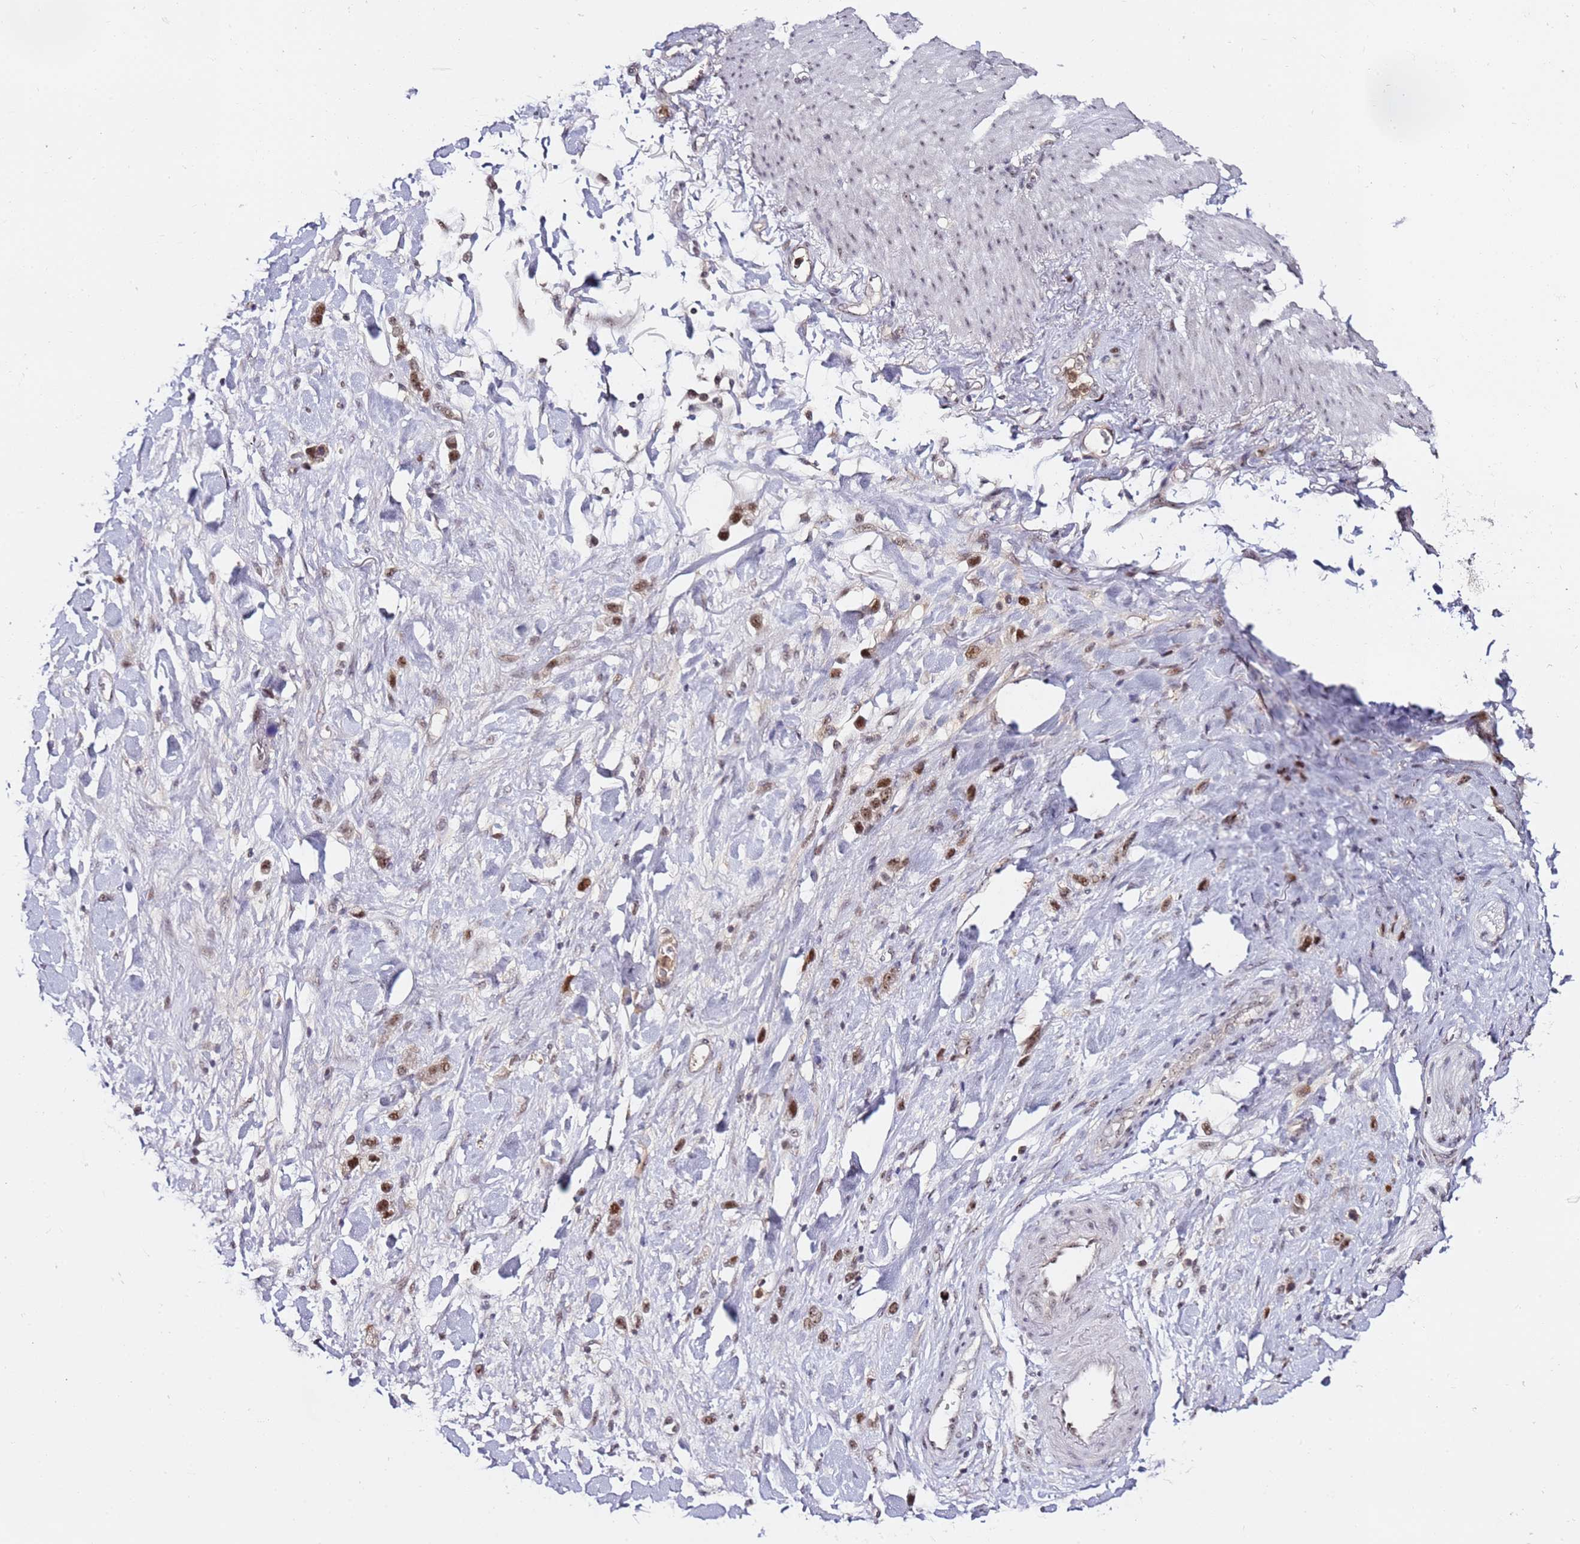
{"staining": {"intensity": "strong", "quantity": ">75%", "location": "nuclear"}, "tissue": "stomach cancer", "cell_type": "Tumor cells", "image_type": "cancer", "snomed": [{"axis": "morphology", "description": "Adenocarcinoma, NOS"}, {"axis": "topography", "description": "Stomach"}], "caption": "Immunohistochemistry (IHC) photomicrograph of stomach adenocarcinoma stained for a protein (brown), which exhibits high levels of strong nuclear staining in about >75% of tumor cells.", "gene": "FCF1", "patient": {"sex": "female", "age": 65}}